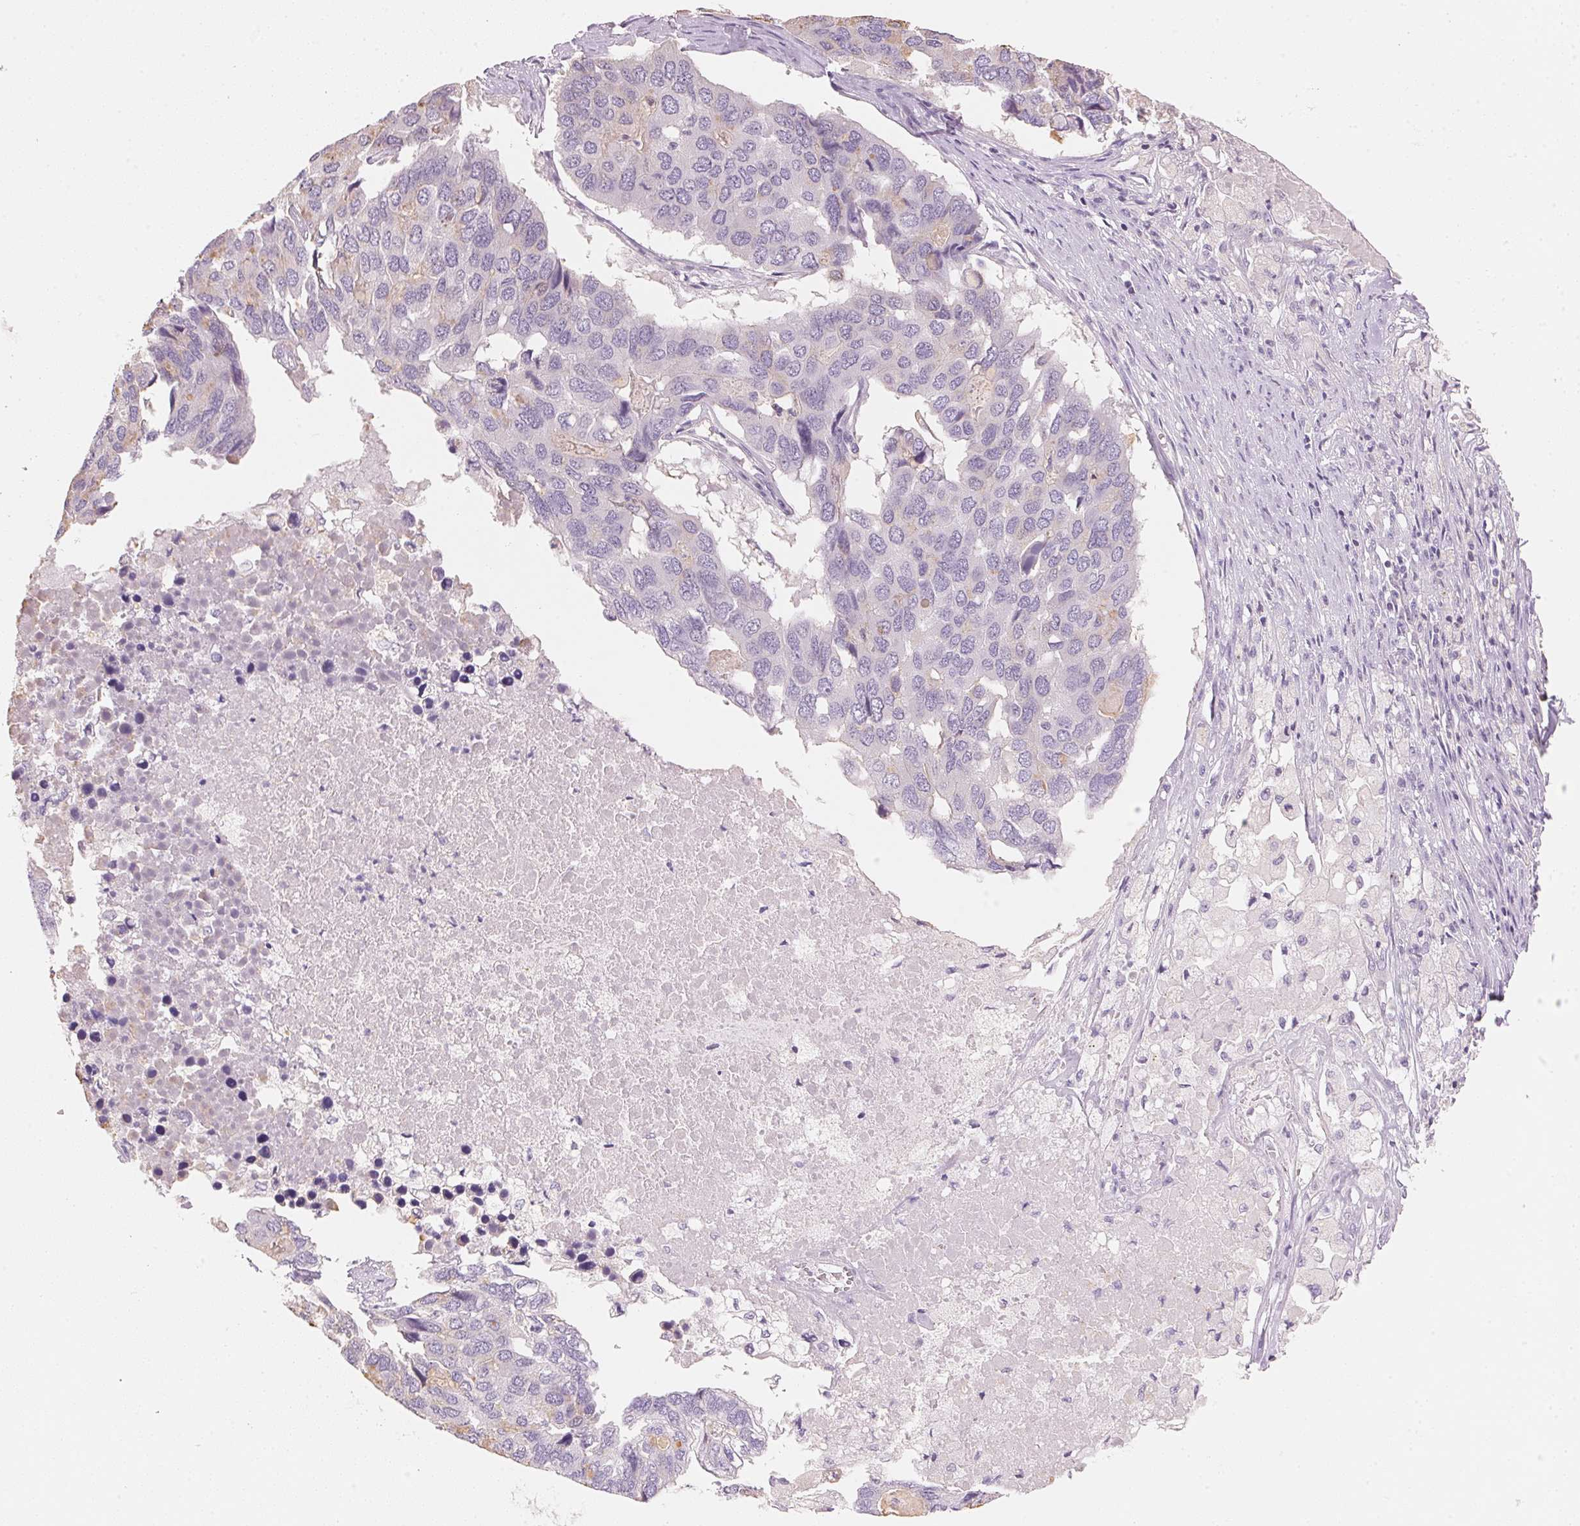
{"staining": {"intensity": "weak", "quantity": "<25%", "location": "cytoplasmic/membranous"}, "tissue": "pancreatic cancer", "cell_type": "Tumor cells", "image_type": "cancer", "snomed": [{"axis": "morphology", "description": "Adenocarcinoma, NOS"}, {"axis": "topography", "description": "Pancreas"}], "caption": "High power microscopy micrograph of an immunohistochemistry image of pancreatic cancer, revealing no significant expression in tumor cells.", "gene": "HOXB13", "patient": {"sex": "male", "age": 50}}